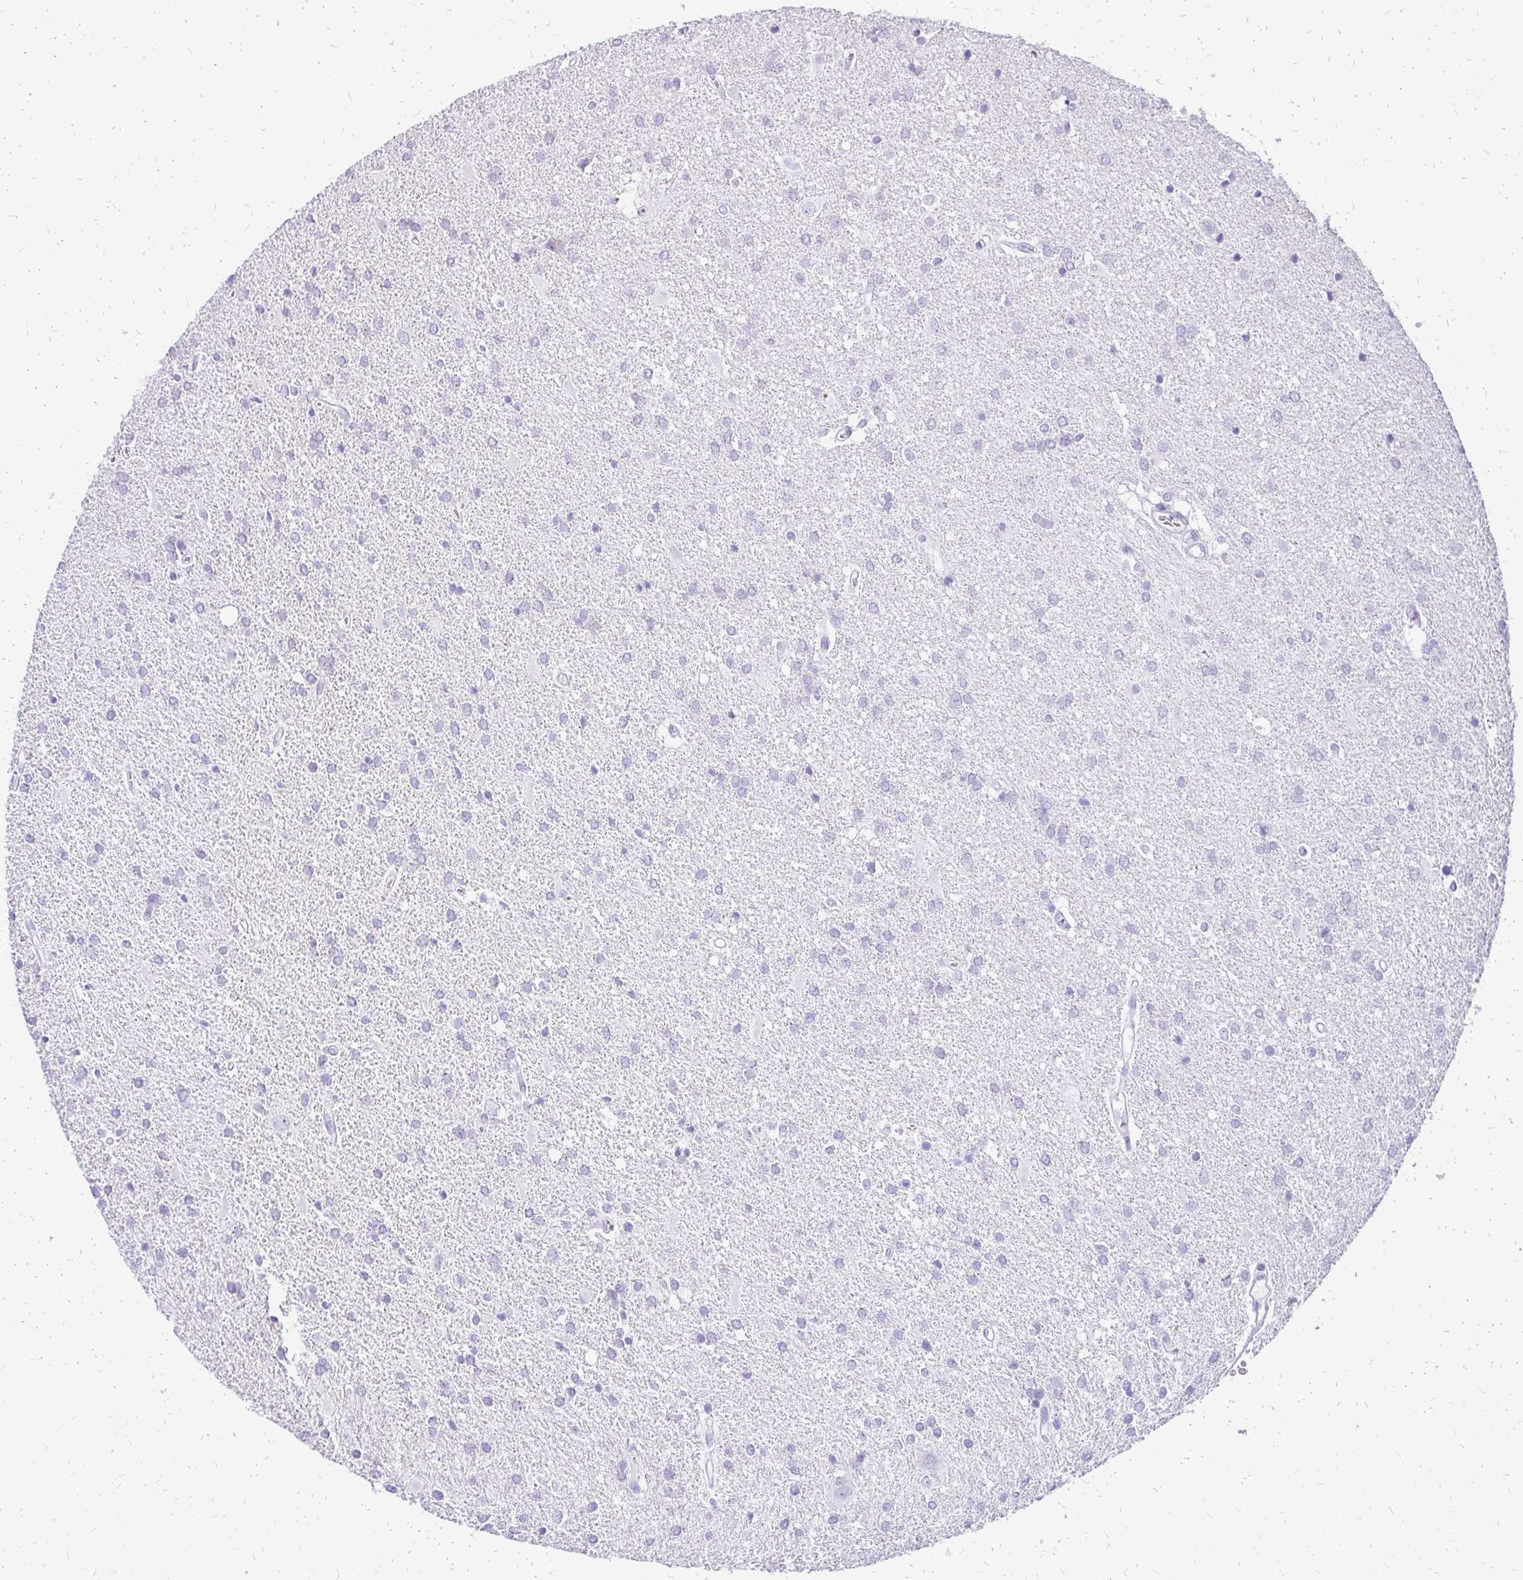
{"staining": {"intensity": "negative", "quantity": "none", "location": "none"}, "tissue": "glioma", "cell_type": "Tumor cells", "image_type": "cancer", "snomed": [{"axis": "morphology", "description": "Glioma, malignant, Low grade"}, {"axis": "topography", "description": "Brain"}], "caption": "High power microscopy image of an immunohistochemistry image of glioma, revealing no significant positivity in tumor cells.", "gene": "SLC32A1", "patient": {"sex": "male", "age": 66}}